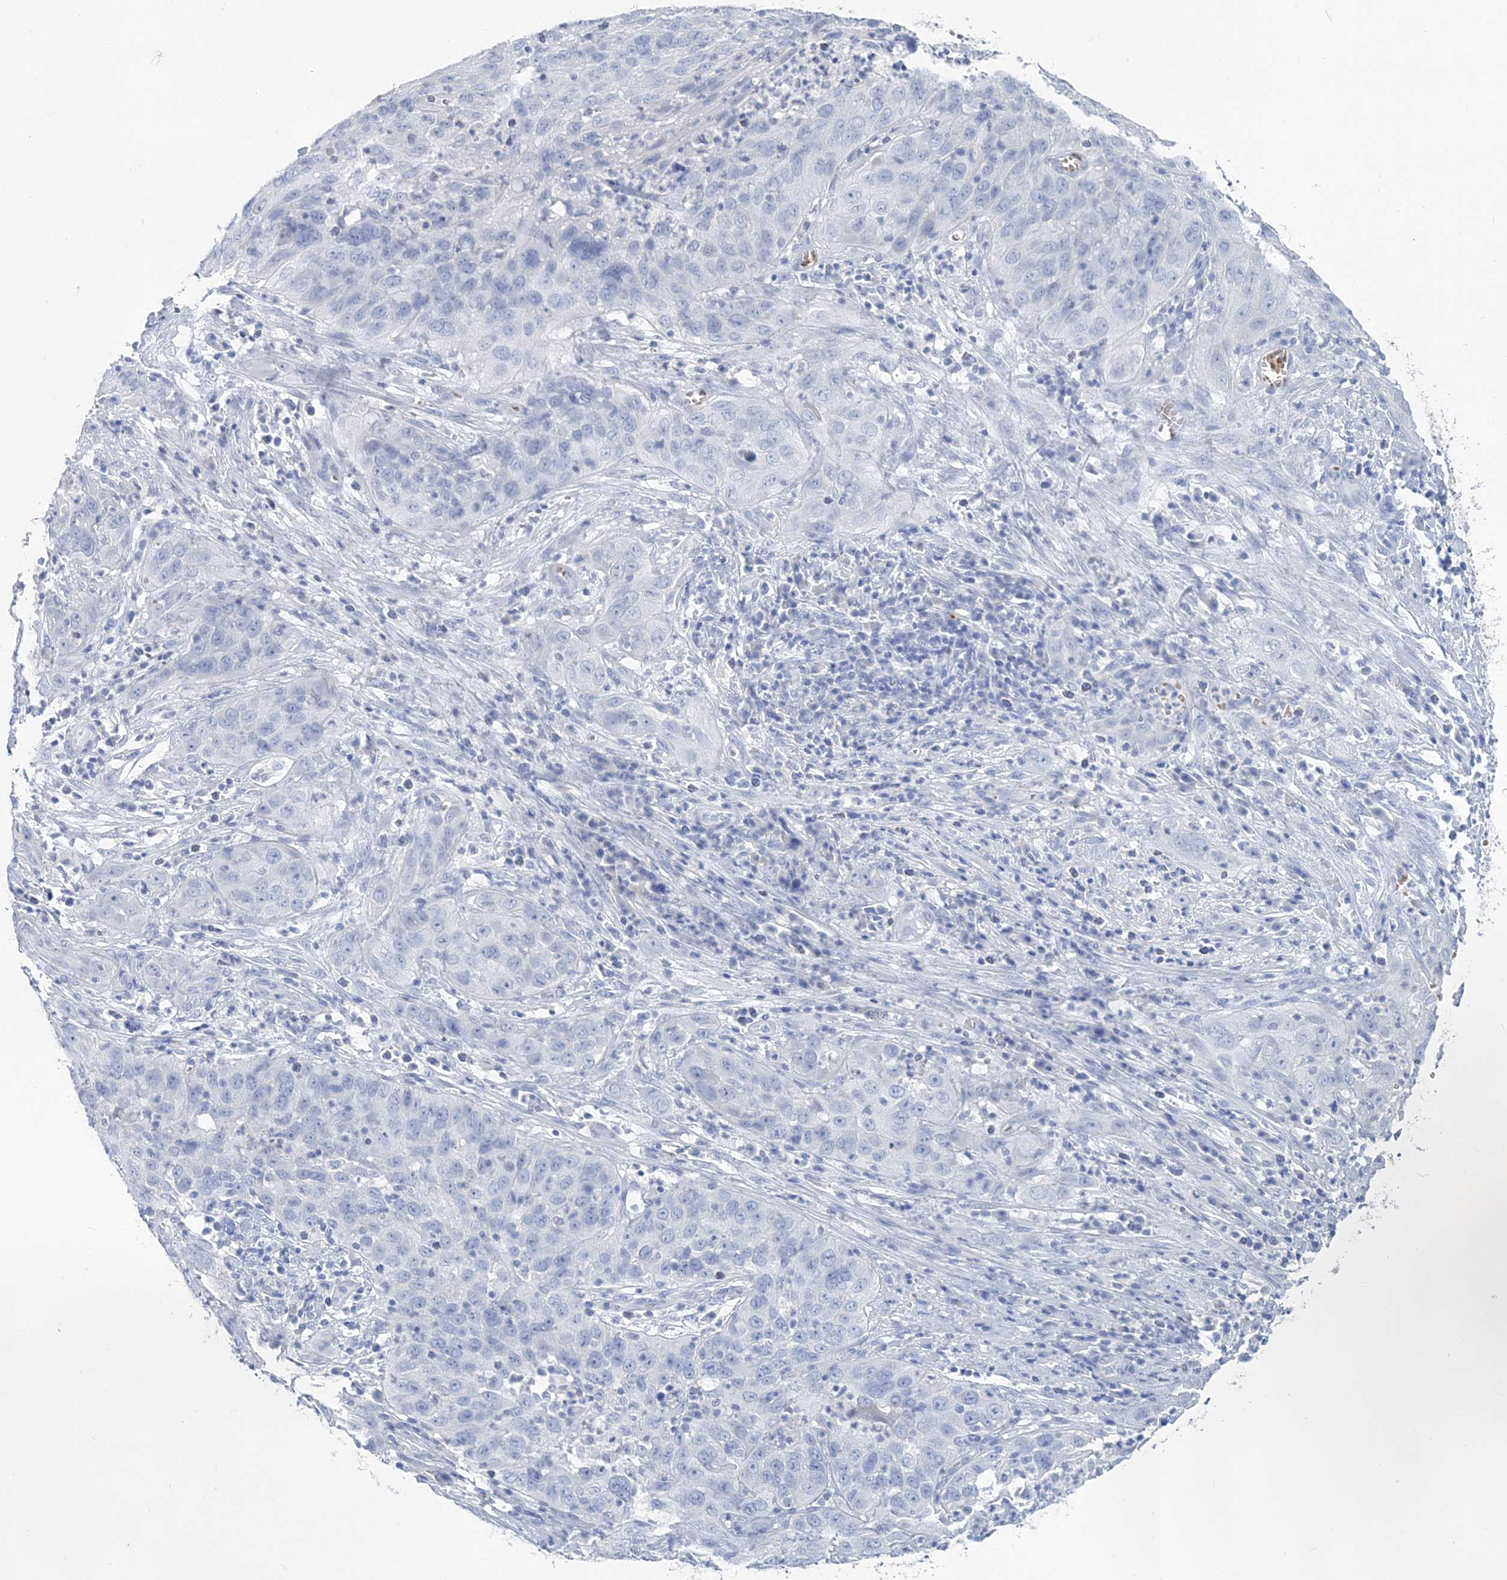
{"staining": {"intensity": "negative", "quantity": "none", "location": "none"}, "tissue": "cervical cancer", "cell_type": "Tumor cells", "image_type": "cancer", "snomed": [{"axis": "morphology", "description": "Squamous cell carcinoma, NOS"}, {"axis": "topography", "description": "Cervix"}], "caption": "Micrograph shows no protein expression in tumor cells of squamous cell carcinoma (cervical) tissue.", "gene": "HBA2", "patient": {"sex": "female", "age": 32}}